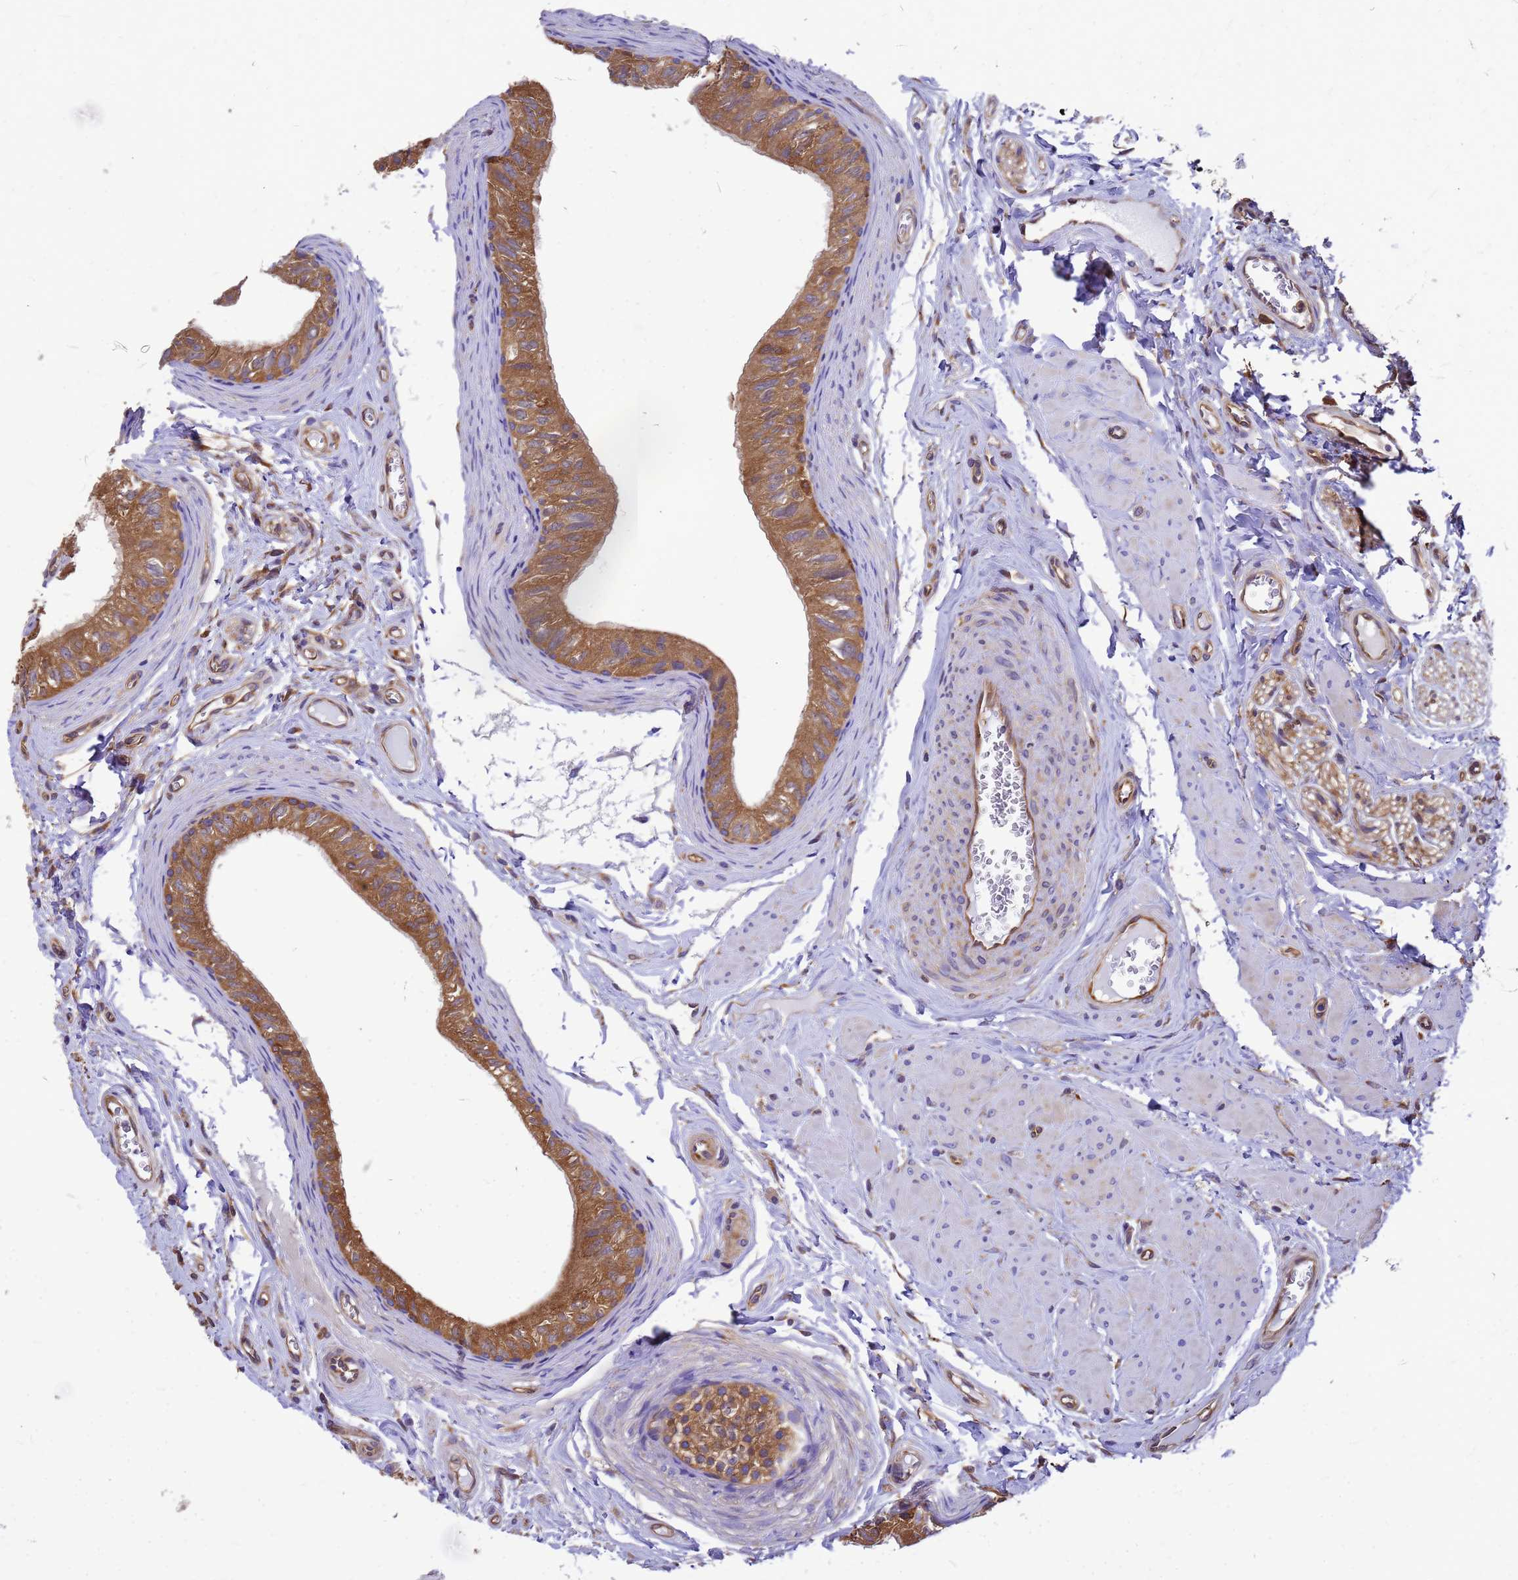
{"staining": {"intensity": "moderate", "quantity": ">75%", "location": "cytoplasmic/membranous"}, "tissue": "epididymis", "cell_type": "Glandular cells", "image_type": "normal", "snomed": [{"axis": "morphology", "description": "Normal tissue, NOS"}, {"axis": "topography", "description": "Epididymis"}], "caption": "Moderate cytoplasmic/membranous staining is appreciated in about >75% of glandular cells in unremarkable epididymis.", "gene": "GID4", "patient": {"sex": "male", "age": 42}}